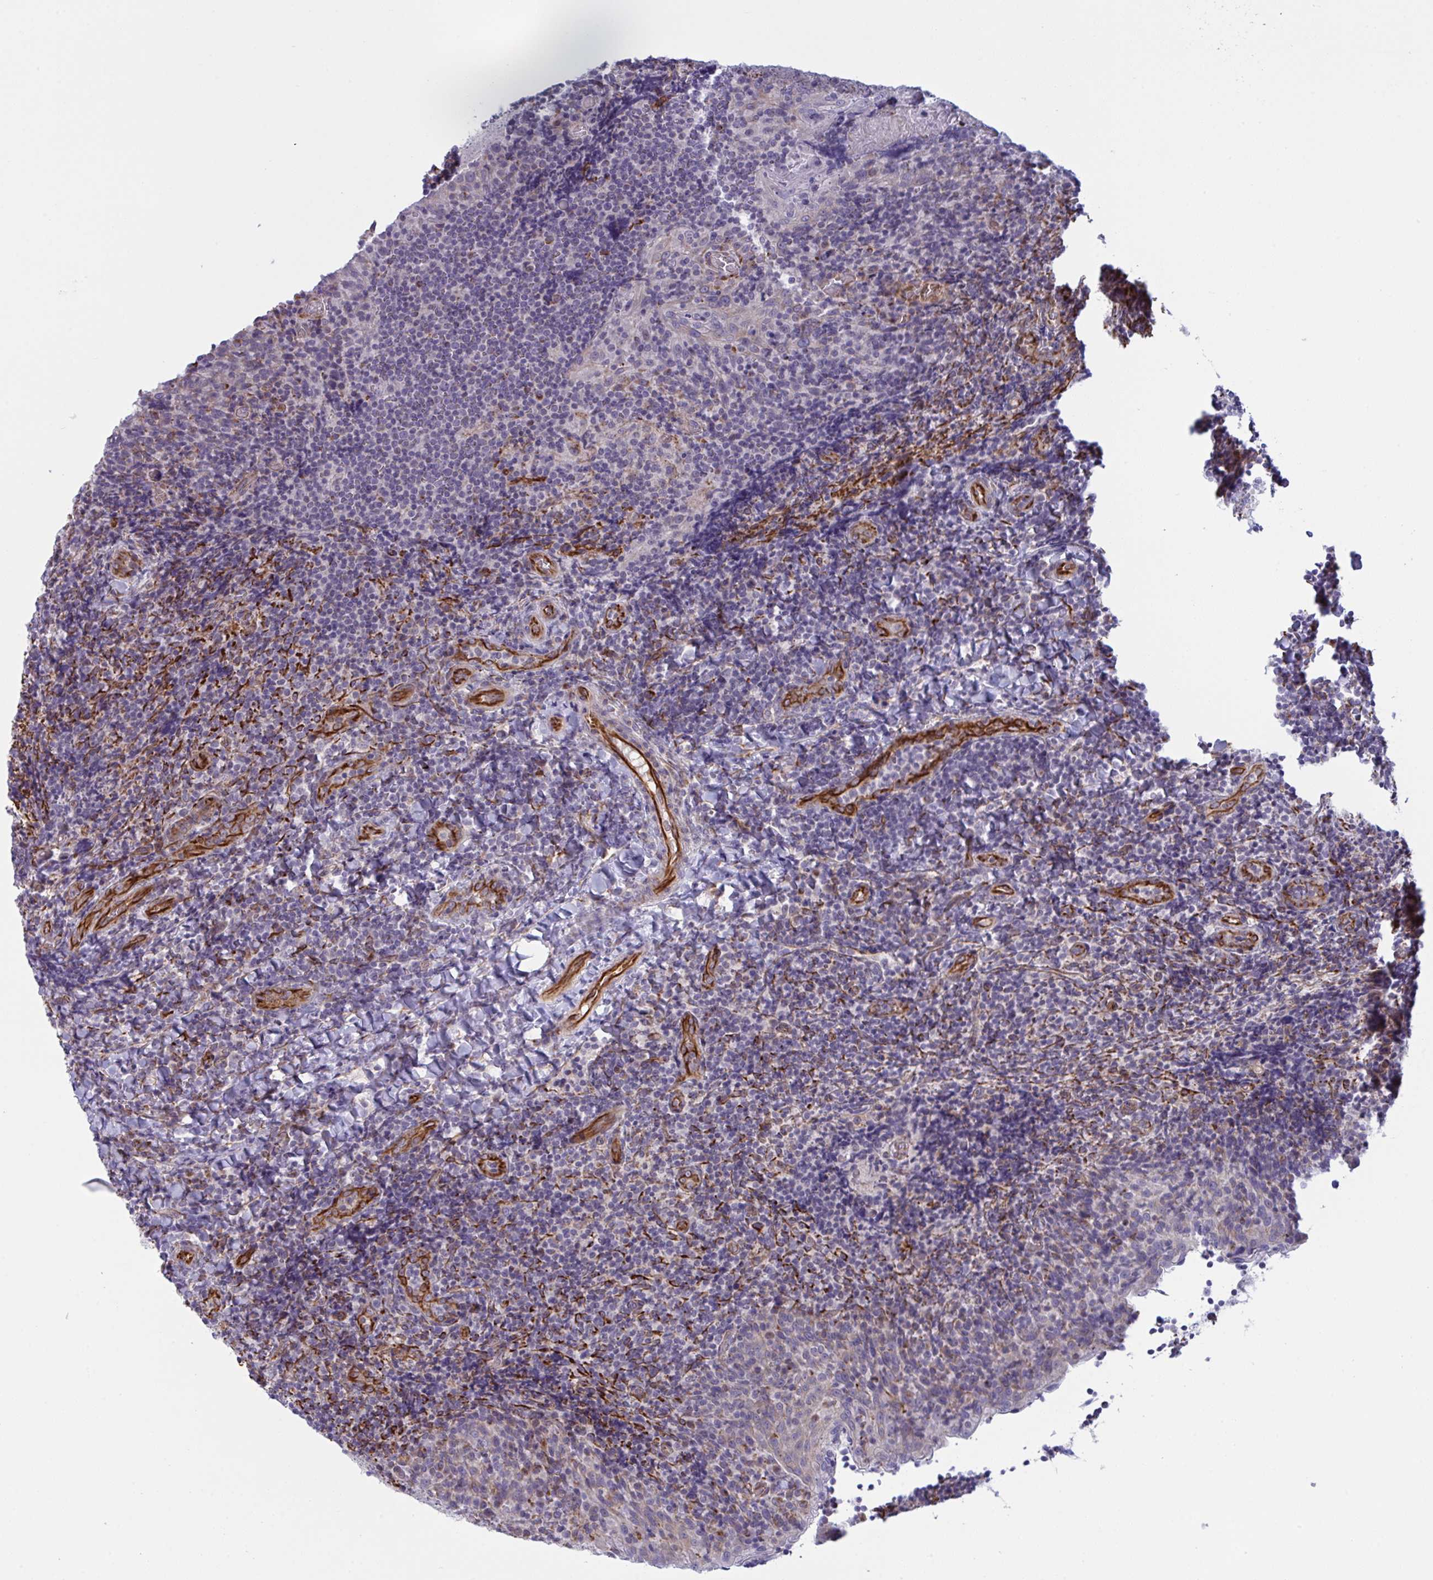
{"staining": {"intensity": "negative", "quantity": "none", "location": "none"}, "tissue": "tonsil", "cell_type": "Germinal center cells", "image_type": "normal", "snomed": [{"axis": "morphology", "description": "Normal tissue, NOS"}, {"axis": "topography", "description": "Tonsil"}], "caption": "The image displays no staining of germinal center cells in normal tonsil.", "gene": "DCBLD1", "patient": {"sex": "male", "age": 17}}